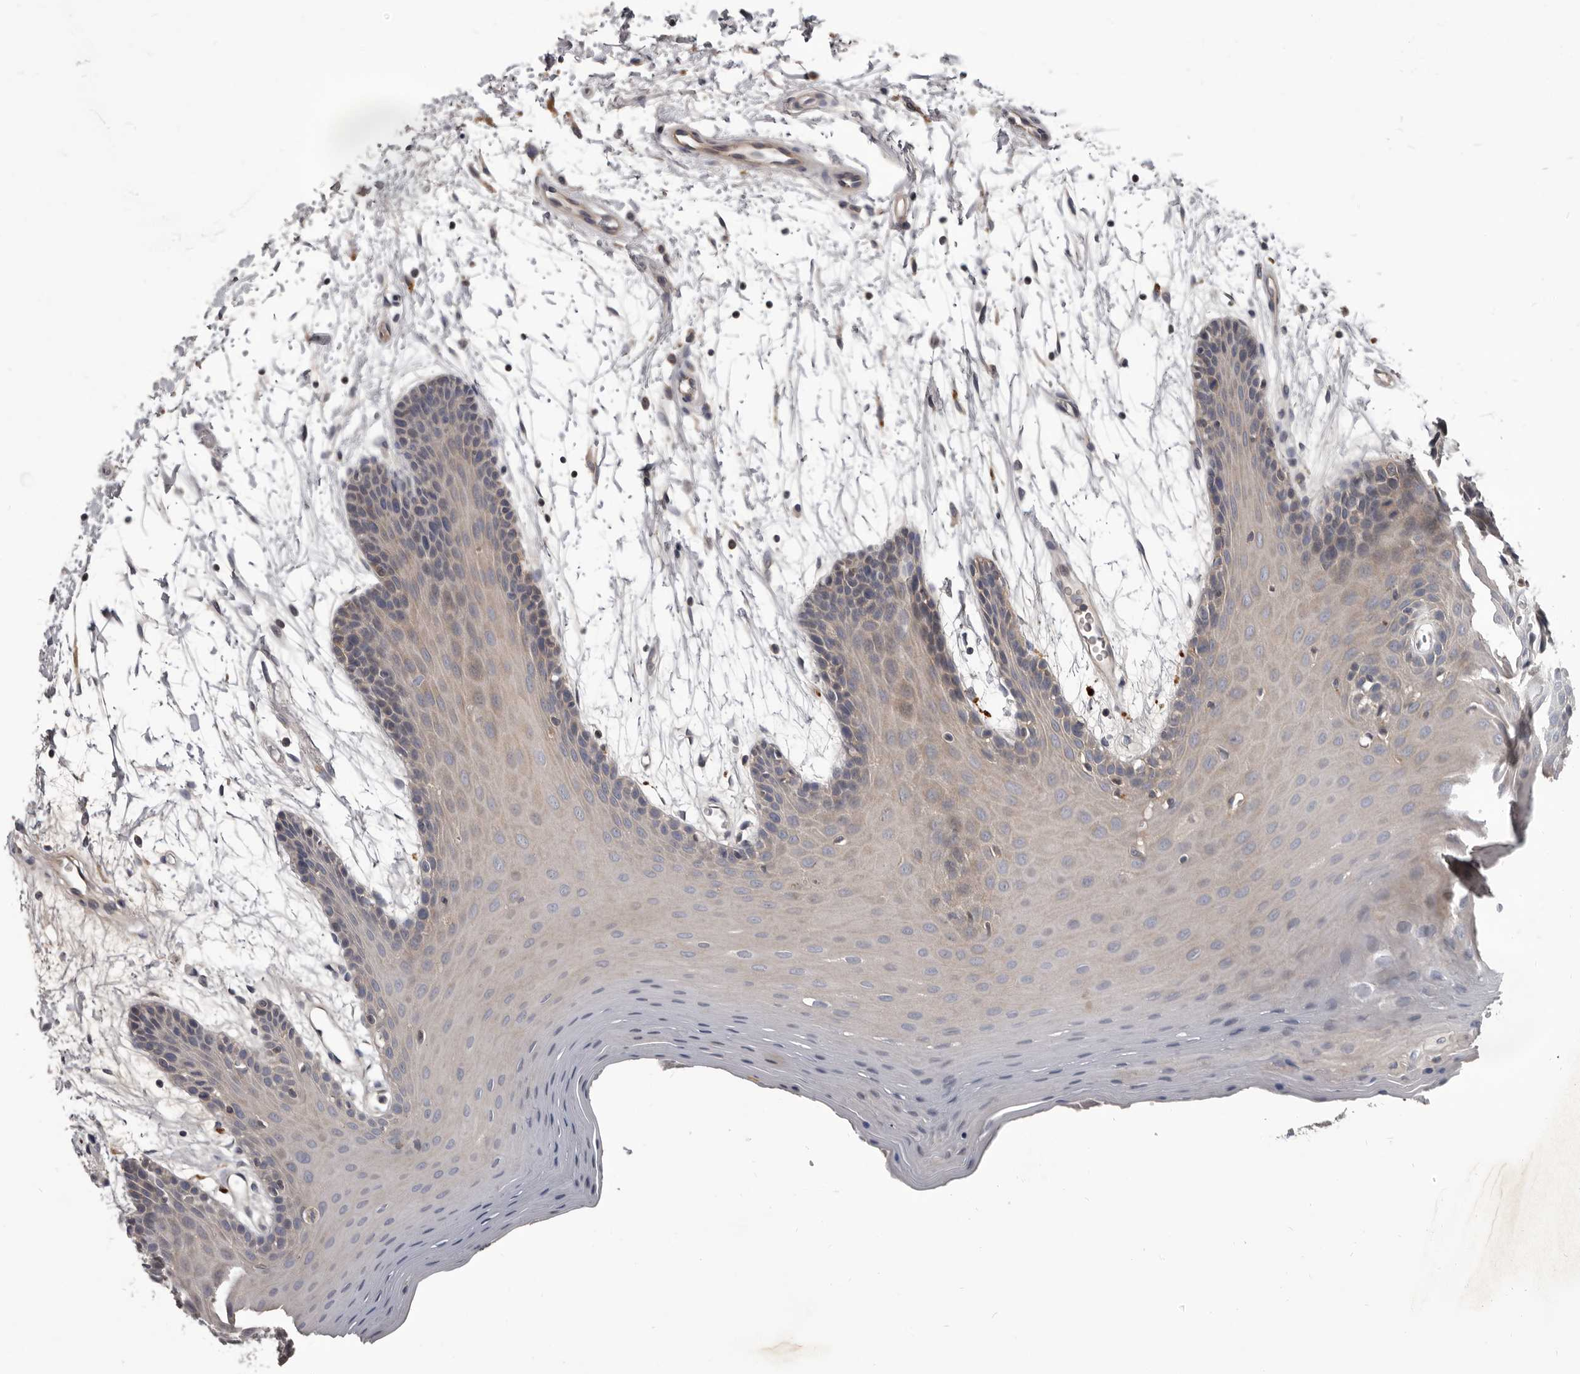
{"staining": {"intensity": "weak", "quantity": "<25%", "location": "cytoplasmic/membranous"}, "tissue": "oral mucosa", "cell_type": "Squamous epithelial cells", "image_type": "normal", "snomed": [{"axis": "morphology", "description": "Normal tissue, NOS"}, {"axis": "morphology", "description": "Squamous cell carcinoma, NOS"}, {"axis": "topography", "description": "Skeletal muscle"}, {"axis": "topography", "description": "Oral tissue"}, {"axis": "topography", "description": "Salivary gland"}, {"axis": "topography", "description": "Head-Neck"}], "caption": "Micrograph shows no protein staining in squamous epithelial cells of benign oral mucosa.", "gene": "ALDH5A1", "patient": {"sex": "male", "age": 54}}